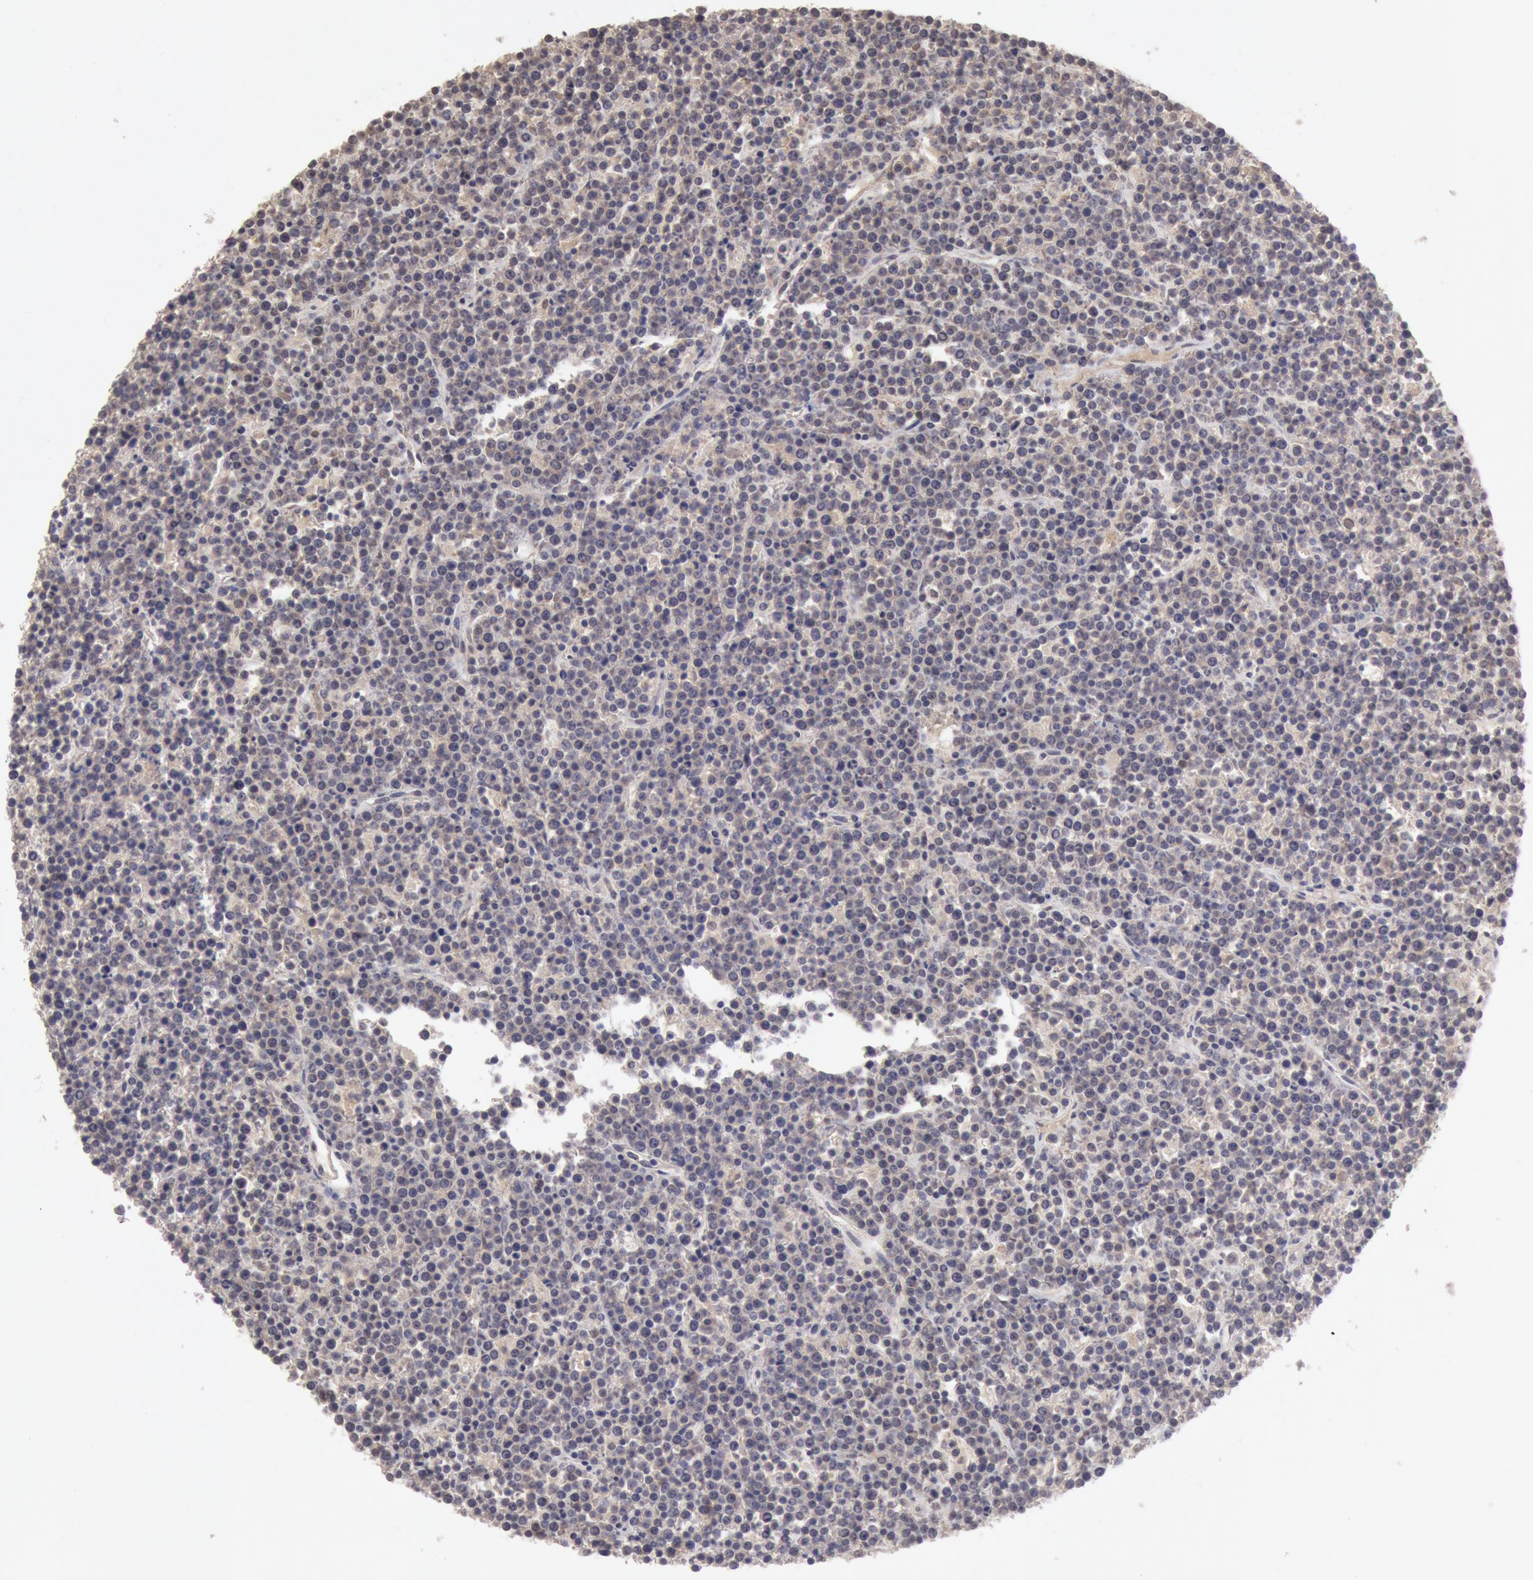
{"staining": {"intensity": "negative", "quantity": "none", "location": "none"}, "tissue": "lymphoma", "cell_type": "Tumor cells", "image_type": "cancer", "snomed": [{"axis": "morphology", "description": "Malignant lymphoma, non-Hodgkin's type, High grade"}, {"axis": "topography", "description": "Ovary"}], "caption": "This is an IHC image of lymphoma. There is no expression in tumor cells.", "gene": "ZFP36L1", "patient": {"sex": "female", "age": 56}}